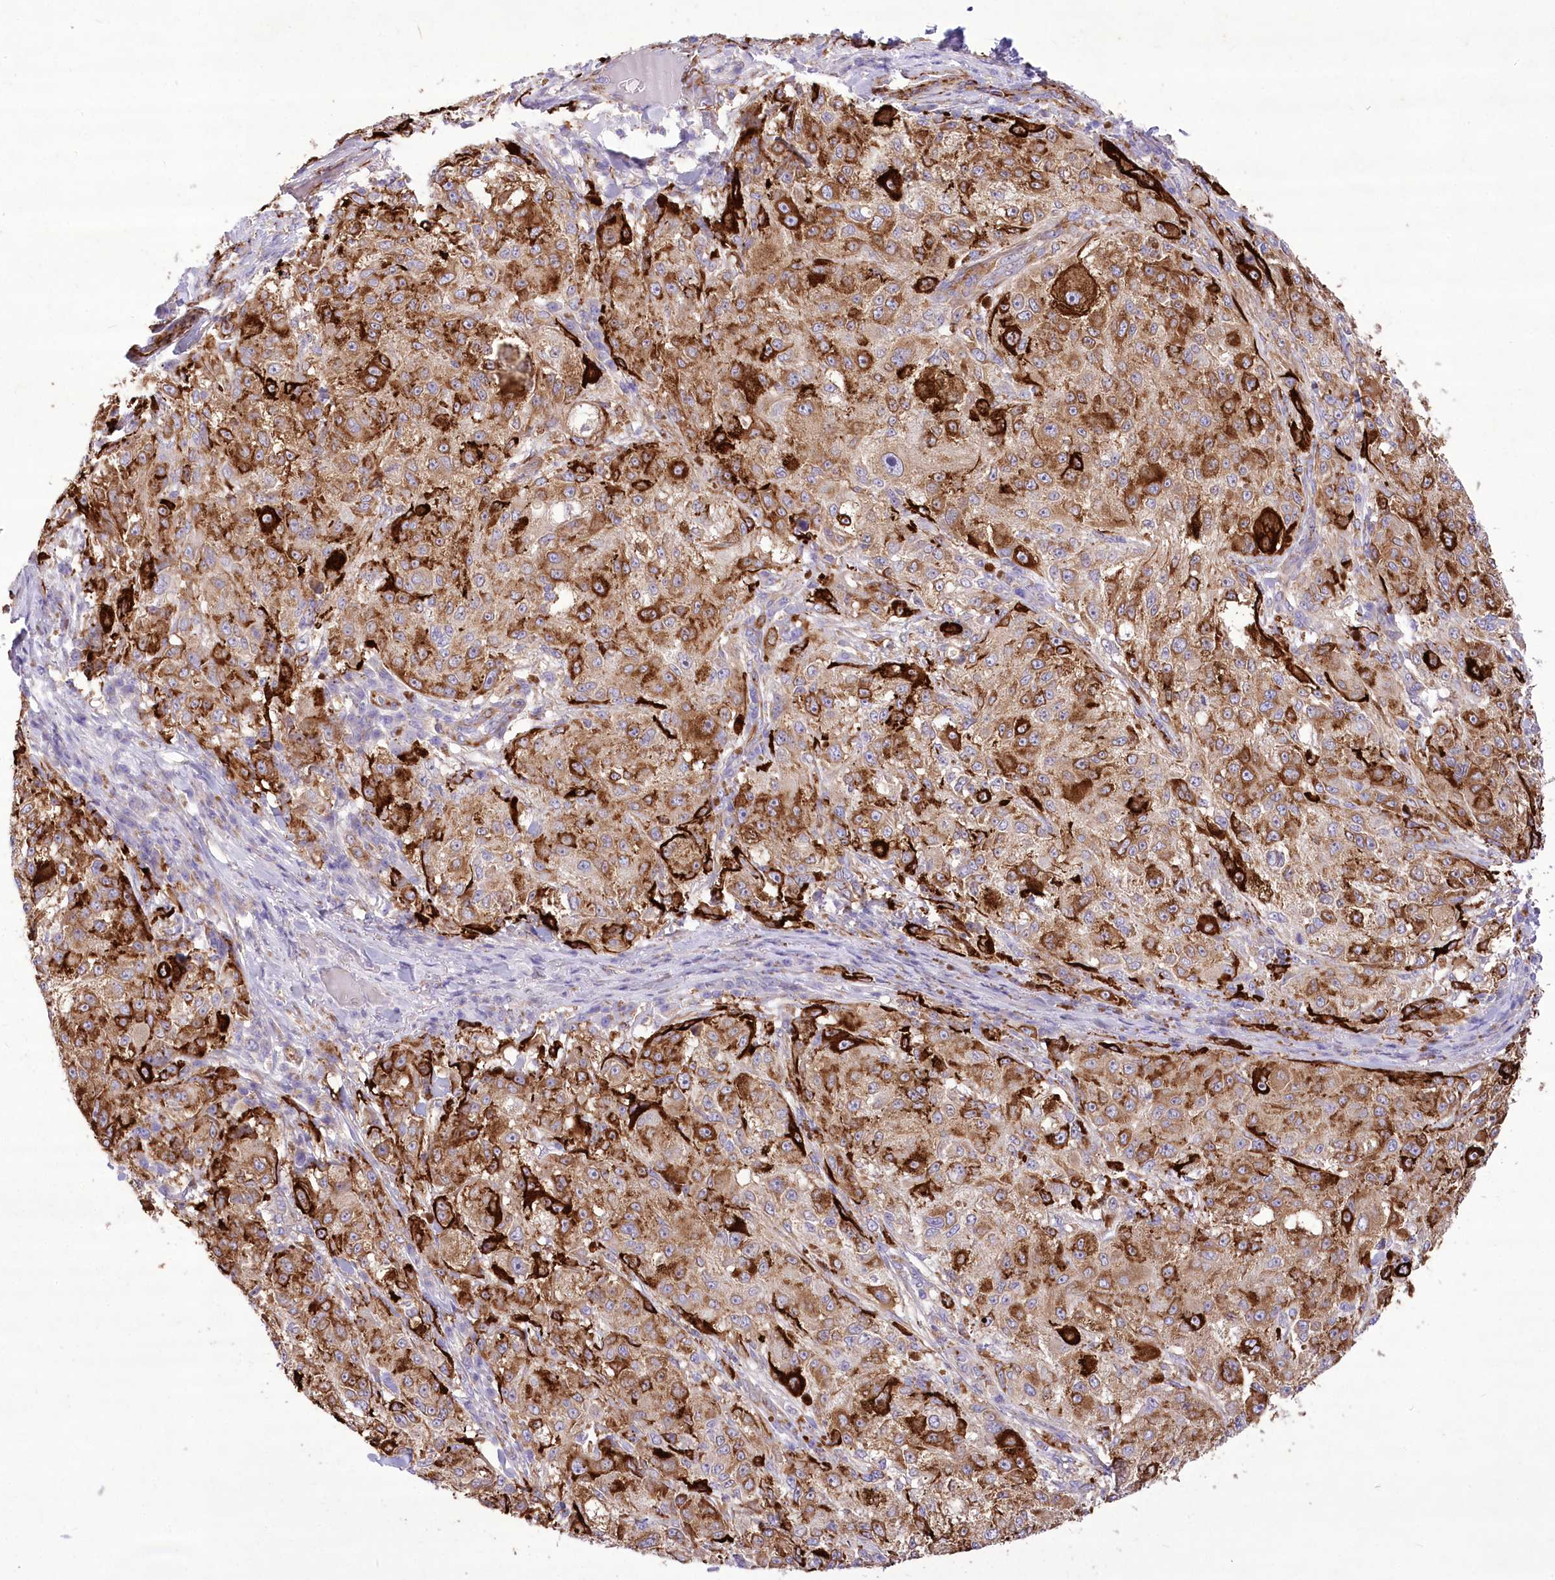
{"staining": {"intensity": "moderate", "quantity": ">75%", "location": "cytoplasmic/membranous"}, "tissue": "melanoma", "cell_type": "Tumor cells", "image_type": "cancer", "snomed": [{"axis": "morphology", "description": "Necrosis, NOS"}, {"axis": "morphology", "description": "Malignant melanoma, NOS"}, {"axis": "topography", "description": "Skin"}], "caption": "Immunohistochemical staining of human malignant melanoma reveals medium levels of moderate cytoplasmic/membranous protein expression in approximately >75% of tumor cells. The staining was performed using DAB, with brown indicating positive protein expression. Nuclei are stained blue with hematoxylin.", "gene": "ANGPTL3", "patient": {"sex": "female", "age": 87}}